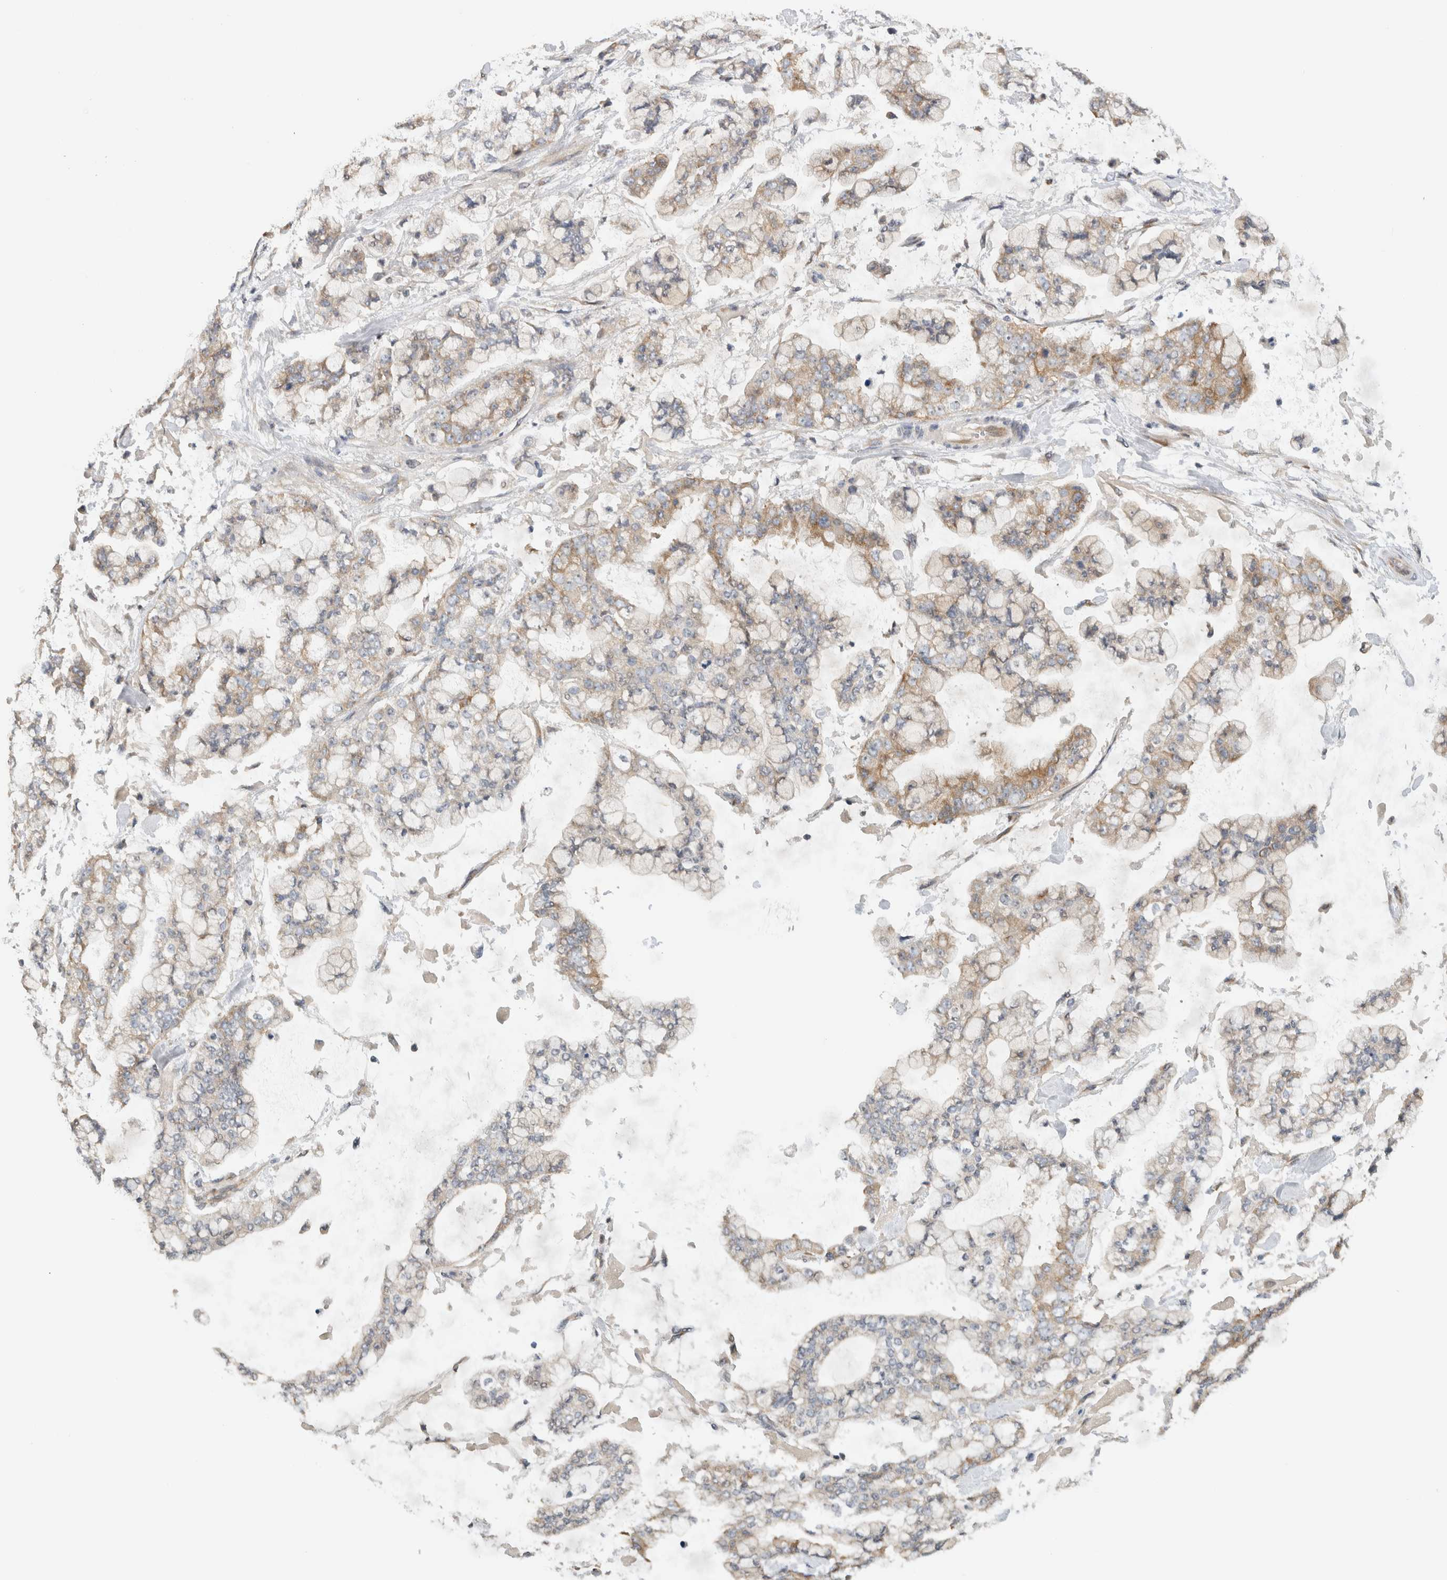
{"staining": {"intensity": "moderate", "quantity": "<25%", "location": "cytoplasmic/membranous"}, "tissue": "stomach cancer", "cell_type": "Tumor cells", "image_type": "cancer", "snomed": [{"axis": "morphology", "description": "Normal tissue, NOS"}, {"axis": "morphology", "description": "Adenocarcinoma, NOS"}, {"axis": "topography", "description": "Stomach, upper"}, {"axis": "topography", "description": "Stomach"}], "caption": "Brown immunohistochemical staining in stomach cancer displays moderate cytoplasmic/membranous expression in about <25% of tumor cells.", "gene": "PUM1", "patient": {"sex": "male", "age": 76}}